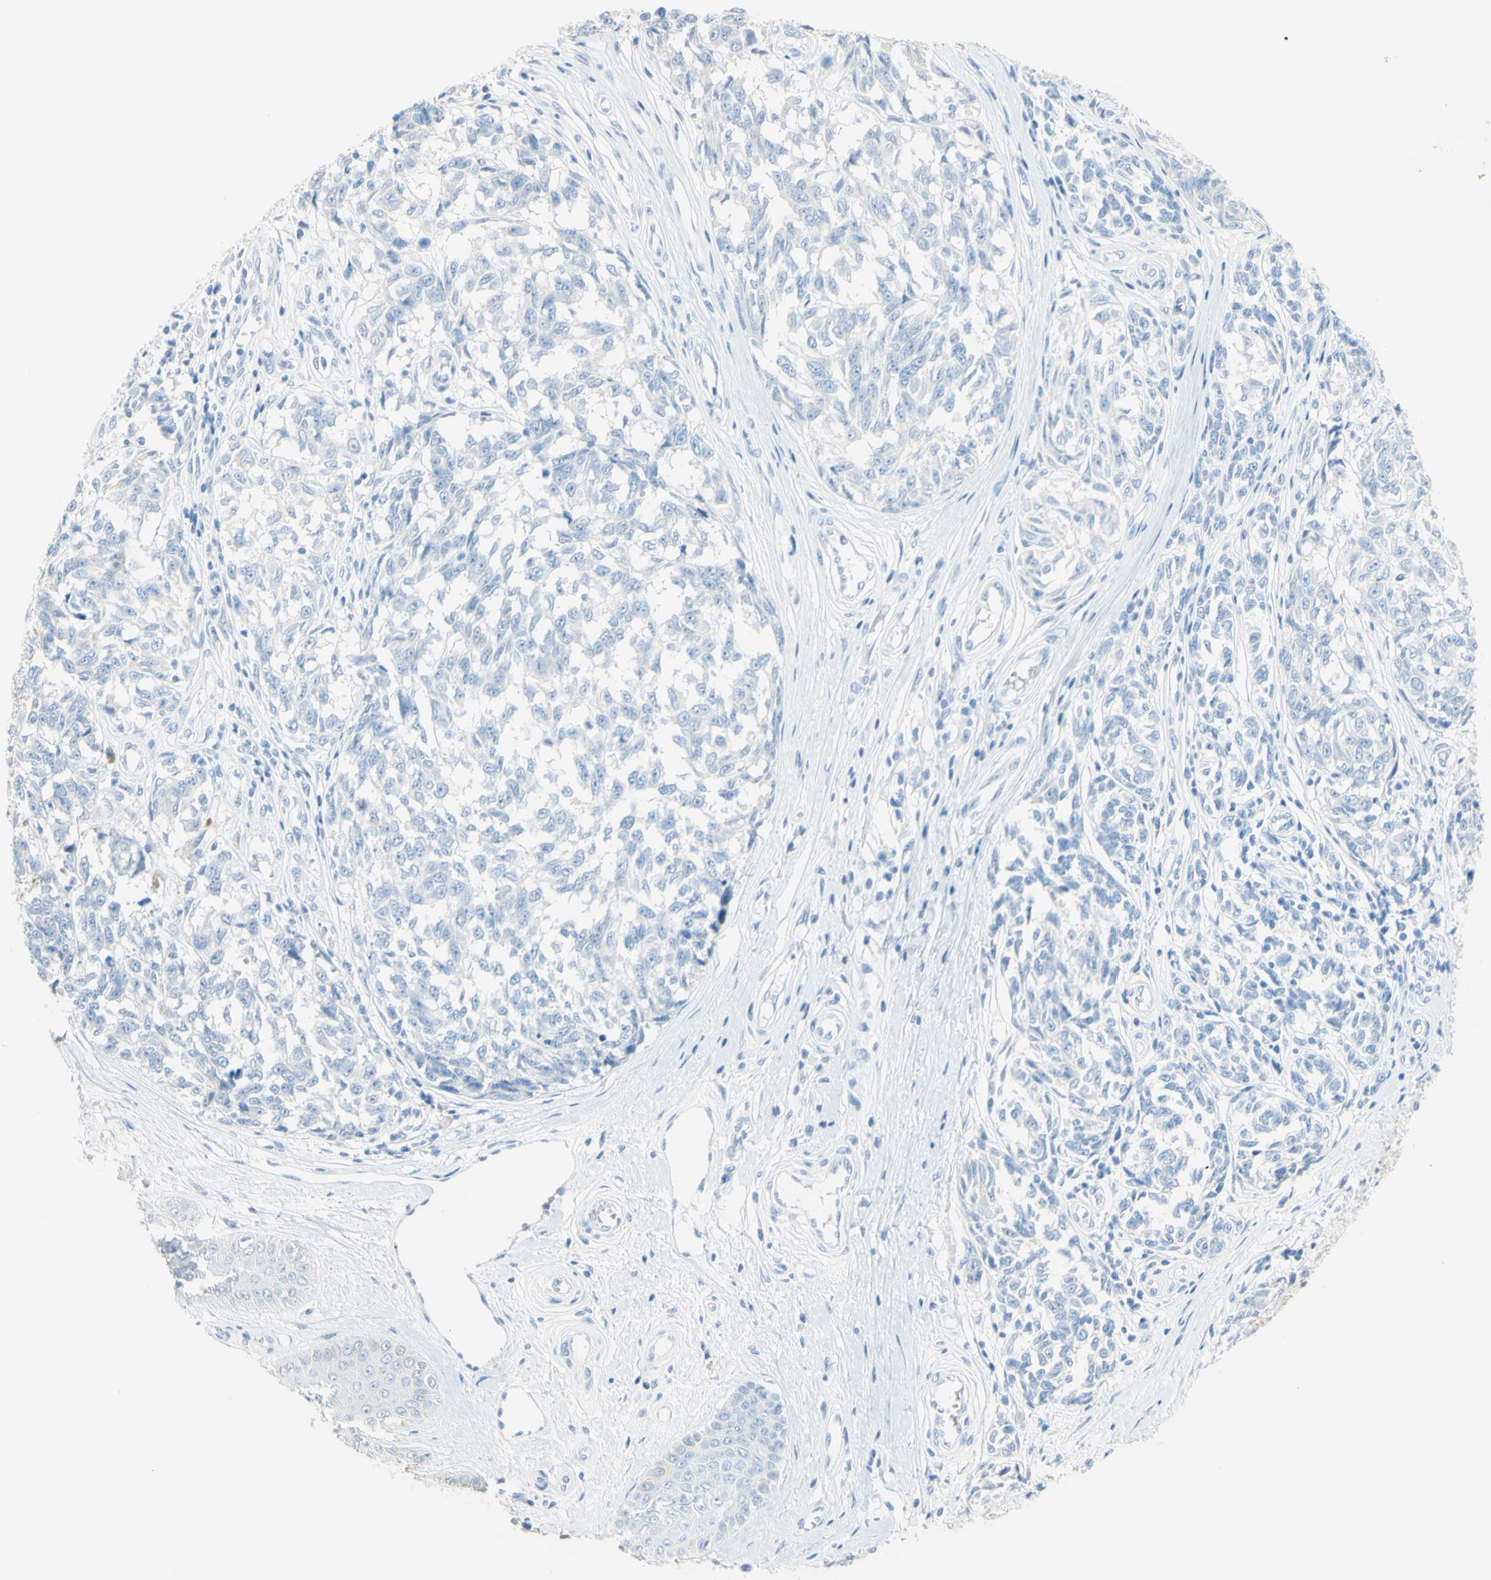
{"staining": {"intensity": "negative", "quantity": "none", "location": "none"}, "tissue": "melanoma", "cell_type": "Tumor cells", "image_type": "cancer", "snomed": [{"axis": "morphology", "description": "Malignant melanoma, NOS"}, {"axis": "topography", "description": "Skin"}], "caption": "This is an immunohistochemistry (IHC) histopathology image of melanoma. There is no positivity in tumor cells.", "gene": "IL6ST", "patient": {"sex": "female", "age": 64}}